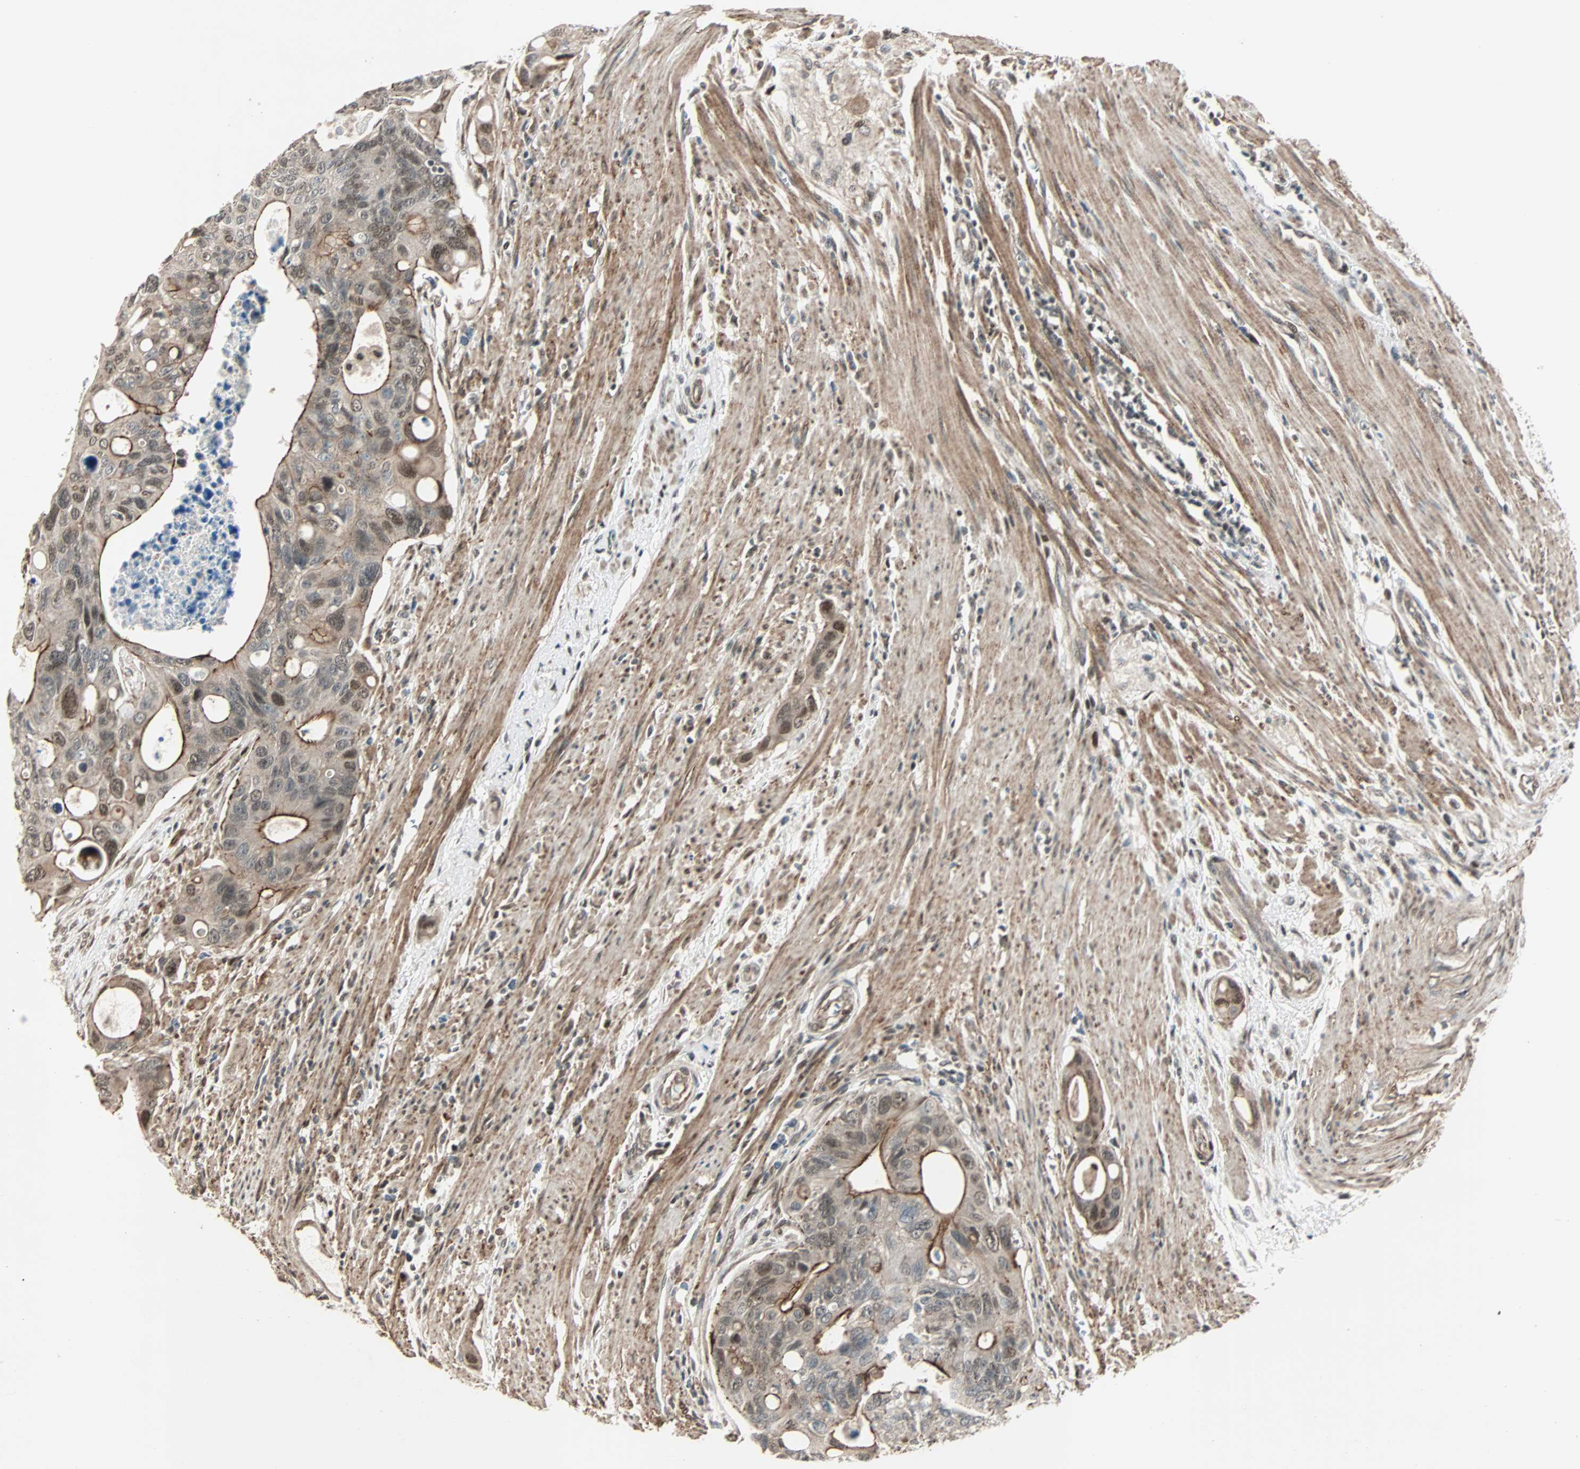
{"staining": {"intensity": "moderate", "quantity": "25%-75%", "location": "cytoplasmic/membranous,nuclear"}, "tissue": "colorectal cancer", "cell_type": "Tumor cells", "image_type": "cancer", "snomed": [{"axis": "morphology", "description": "Adenocarcinoma, NOS"}, {"axis": "topography", "description": "Colon"}], "caption": "Brown immunohistochemical staining in human colorectal adenocarcinoma exhibits moderate cytoplasmic/membranous and nuclear positivity in approximately 25%-75% of tumor cells.", "gene": "CBX4", "patient": {"sex": "female", "age": 57}}